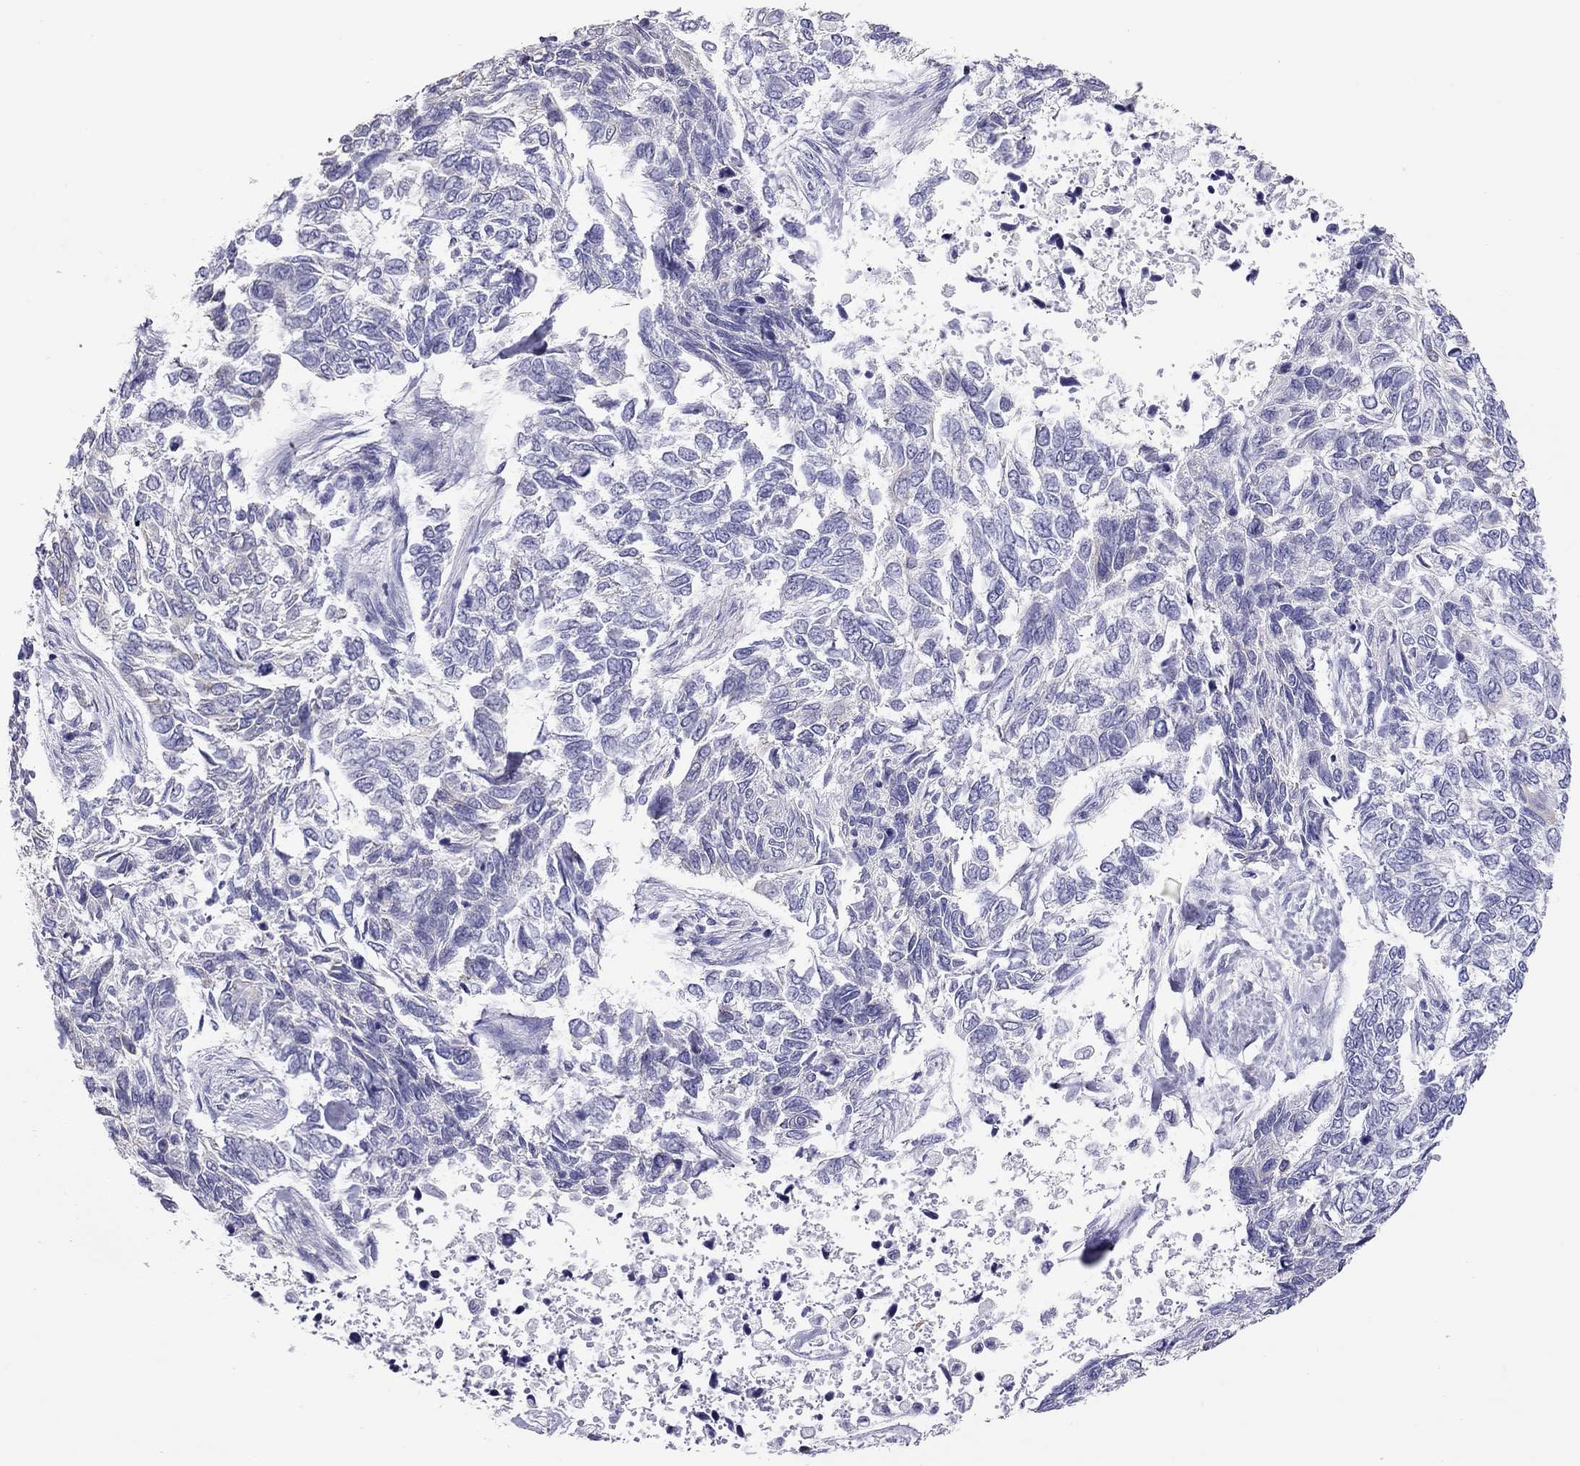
{"staining": {"intensity": "negative", "quantity": "none", "location": "none"}, "tissue": "skin cancer", "cell_type": "Tumor cells", "image_type": "cancer", "snomed": [{"axis": "morphology", "description": "Basal cell carcinoma"}, {"axis": "topography", "description": "Skin"}], "caption": "Immunohistochemical staining of human skin basal cell carcinoma demonstrates no significant expression in tumor cells.", "gene": "KCNV2", "patient": {"sex": "female", "age": 65}}